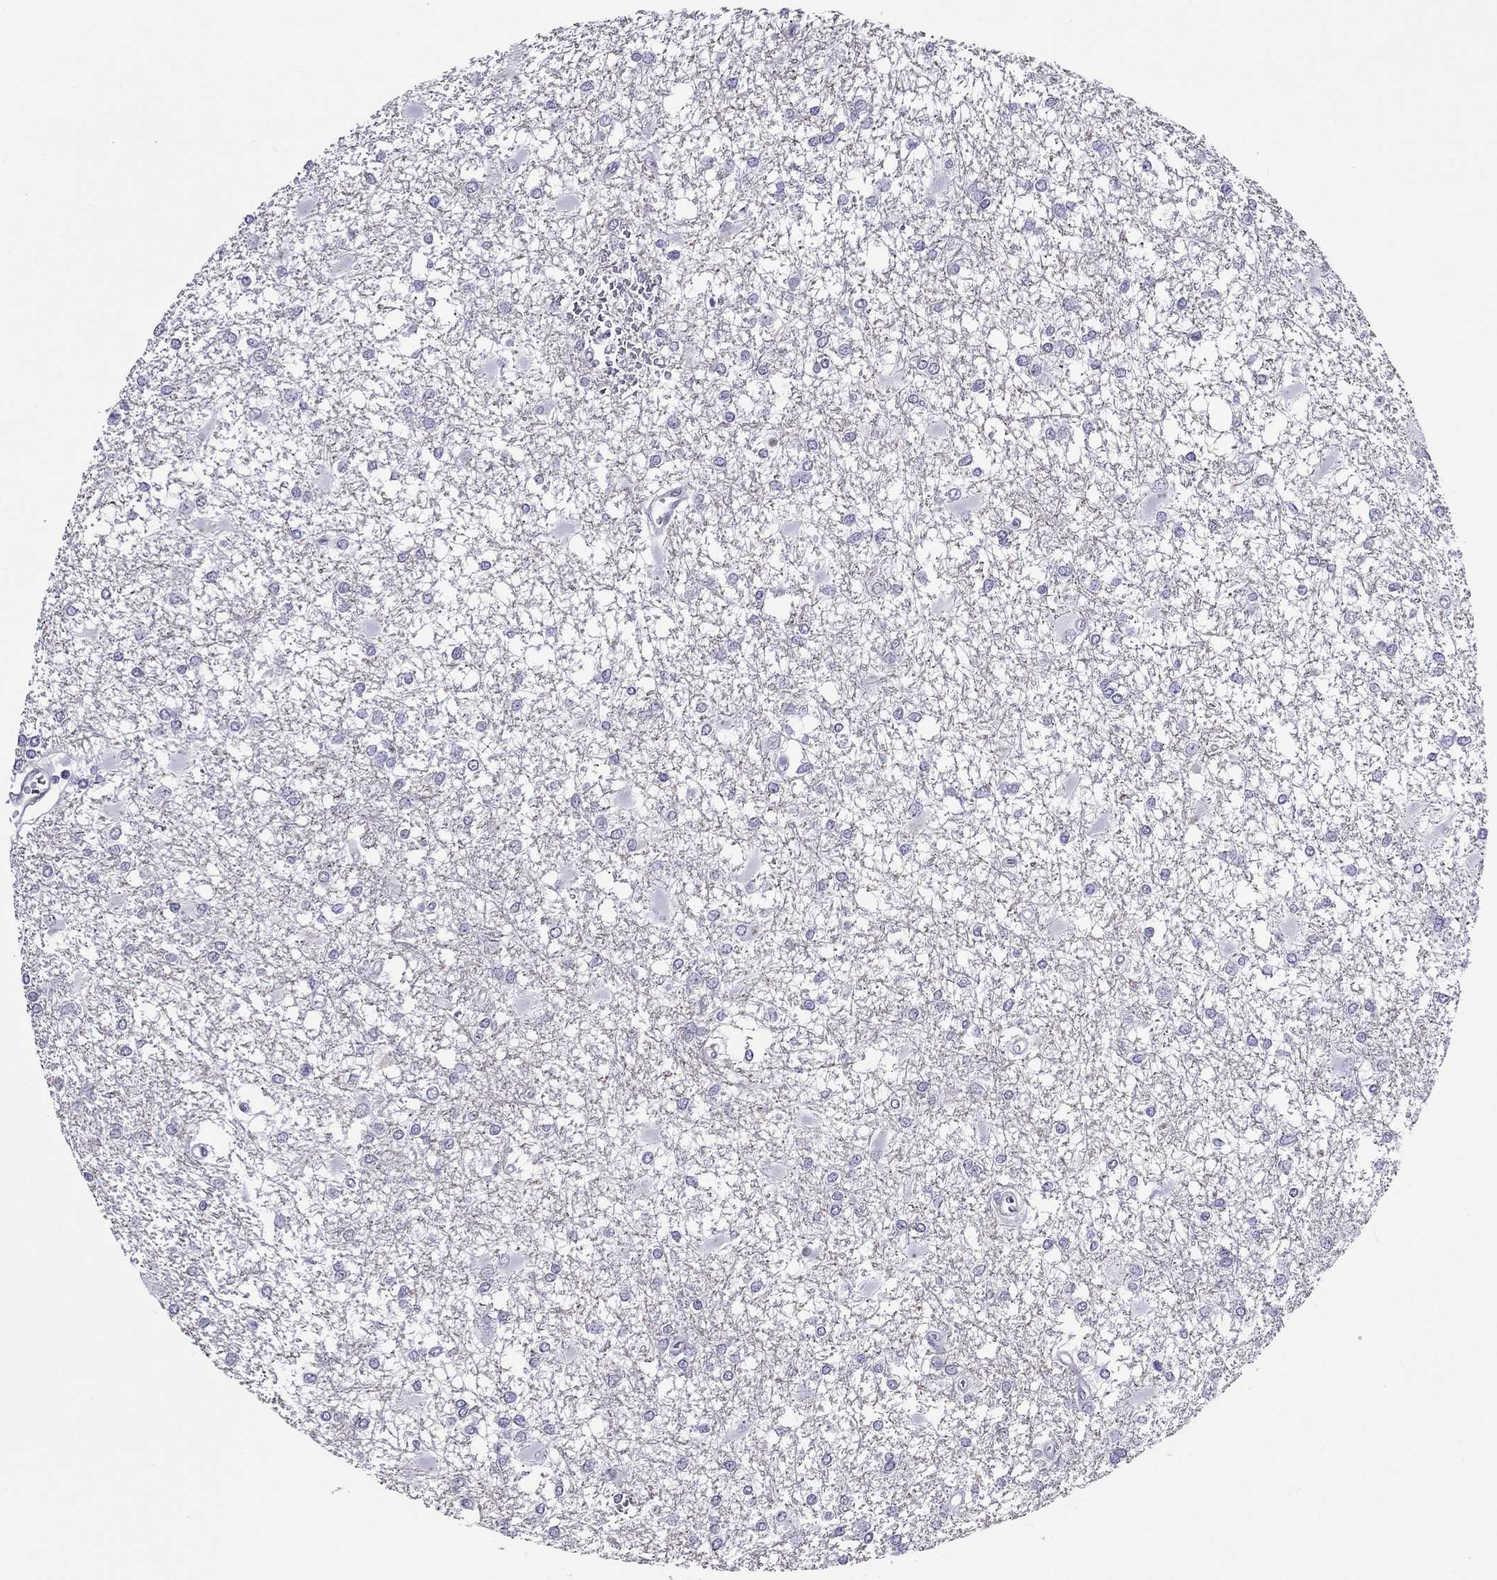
{"staining": {"intensity": "negative", "quantity": "none", "location": "none"}, "tissue": "glioma", "cell_type": "Tumor cells", "image_type": "cancer", "snomed": [{"axis": "morphology", "description": "Glioma, malignant, High grade"}, {"axis": "topography", "description": "Cerebral cortex"}], "caption": "A histopathology image of malignant glioma (high-grade) stained for a protein shows no brown staining in tumor cells. (DAB (3,3'-diaminobenzidine) IHC with hematoxylin counter stain).", "gene": "ZNF646", "patient": {"sex": "male", "age": 79}}